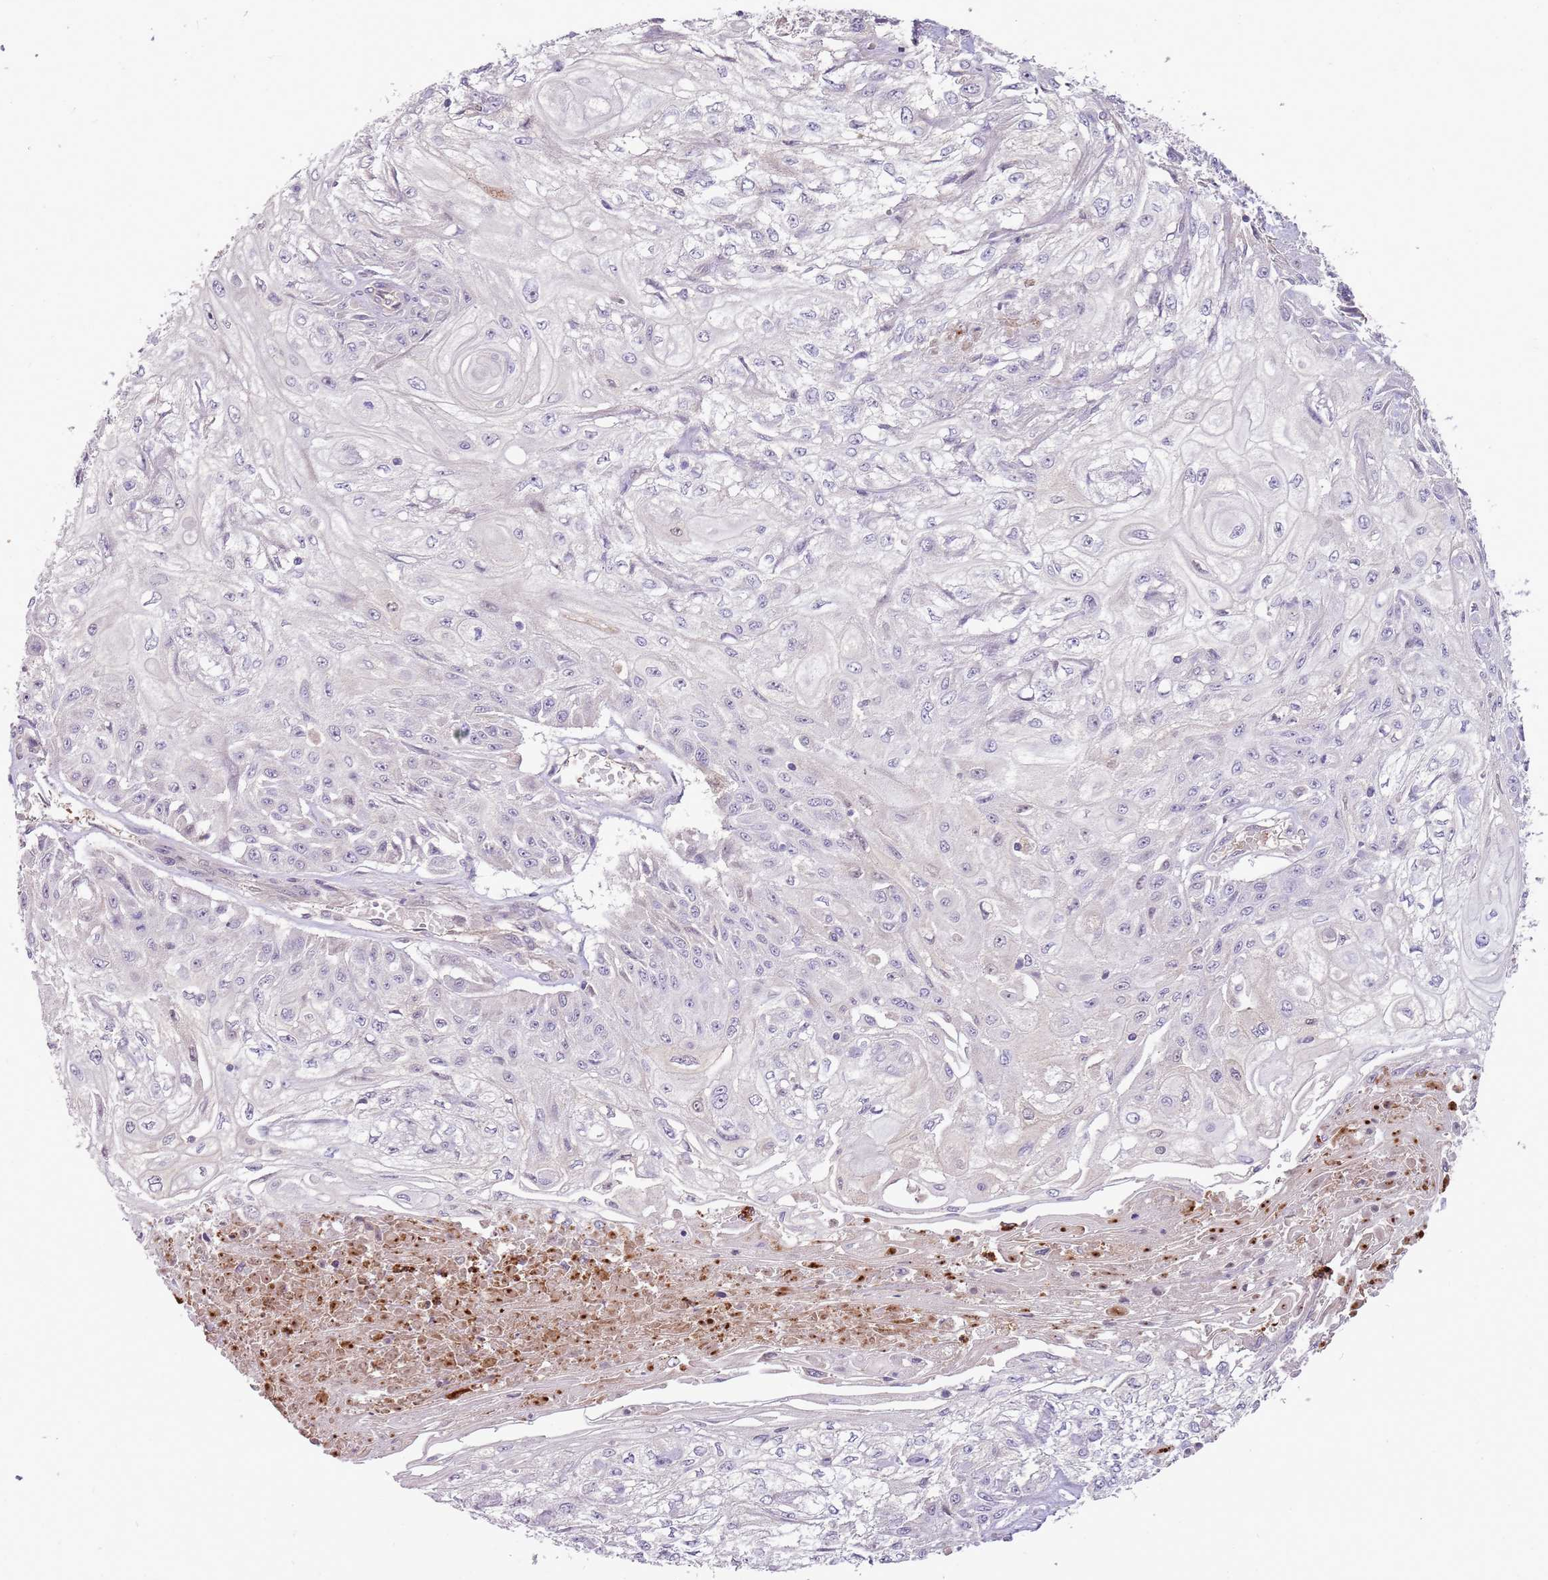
{"staining": {"intensity": "negative", "quantity": "none", "location": "none"}, "tissue": "skin cancer", "cell_type": "Tumor cells", "image_type": "cancer", "snomed": [{"axis": "morphology", "description": "Squamous cell carcinoma, NOS"}, {"axis": "morphology", "description": "Squamous cell carcinoma, metastatic, NOS"}, {"axis": "topography", "description": "Skin"}, {"axis": "topography", "description": "Lymph node"}], "caption": "Micrograph shows no significant protein staining in tumor cells of squamous cell carcinoma (skin). Nuclei are stained in blue.", "gene": "NBPF6", "patient": {"sex": "male", "age": 75}}